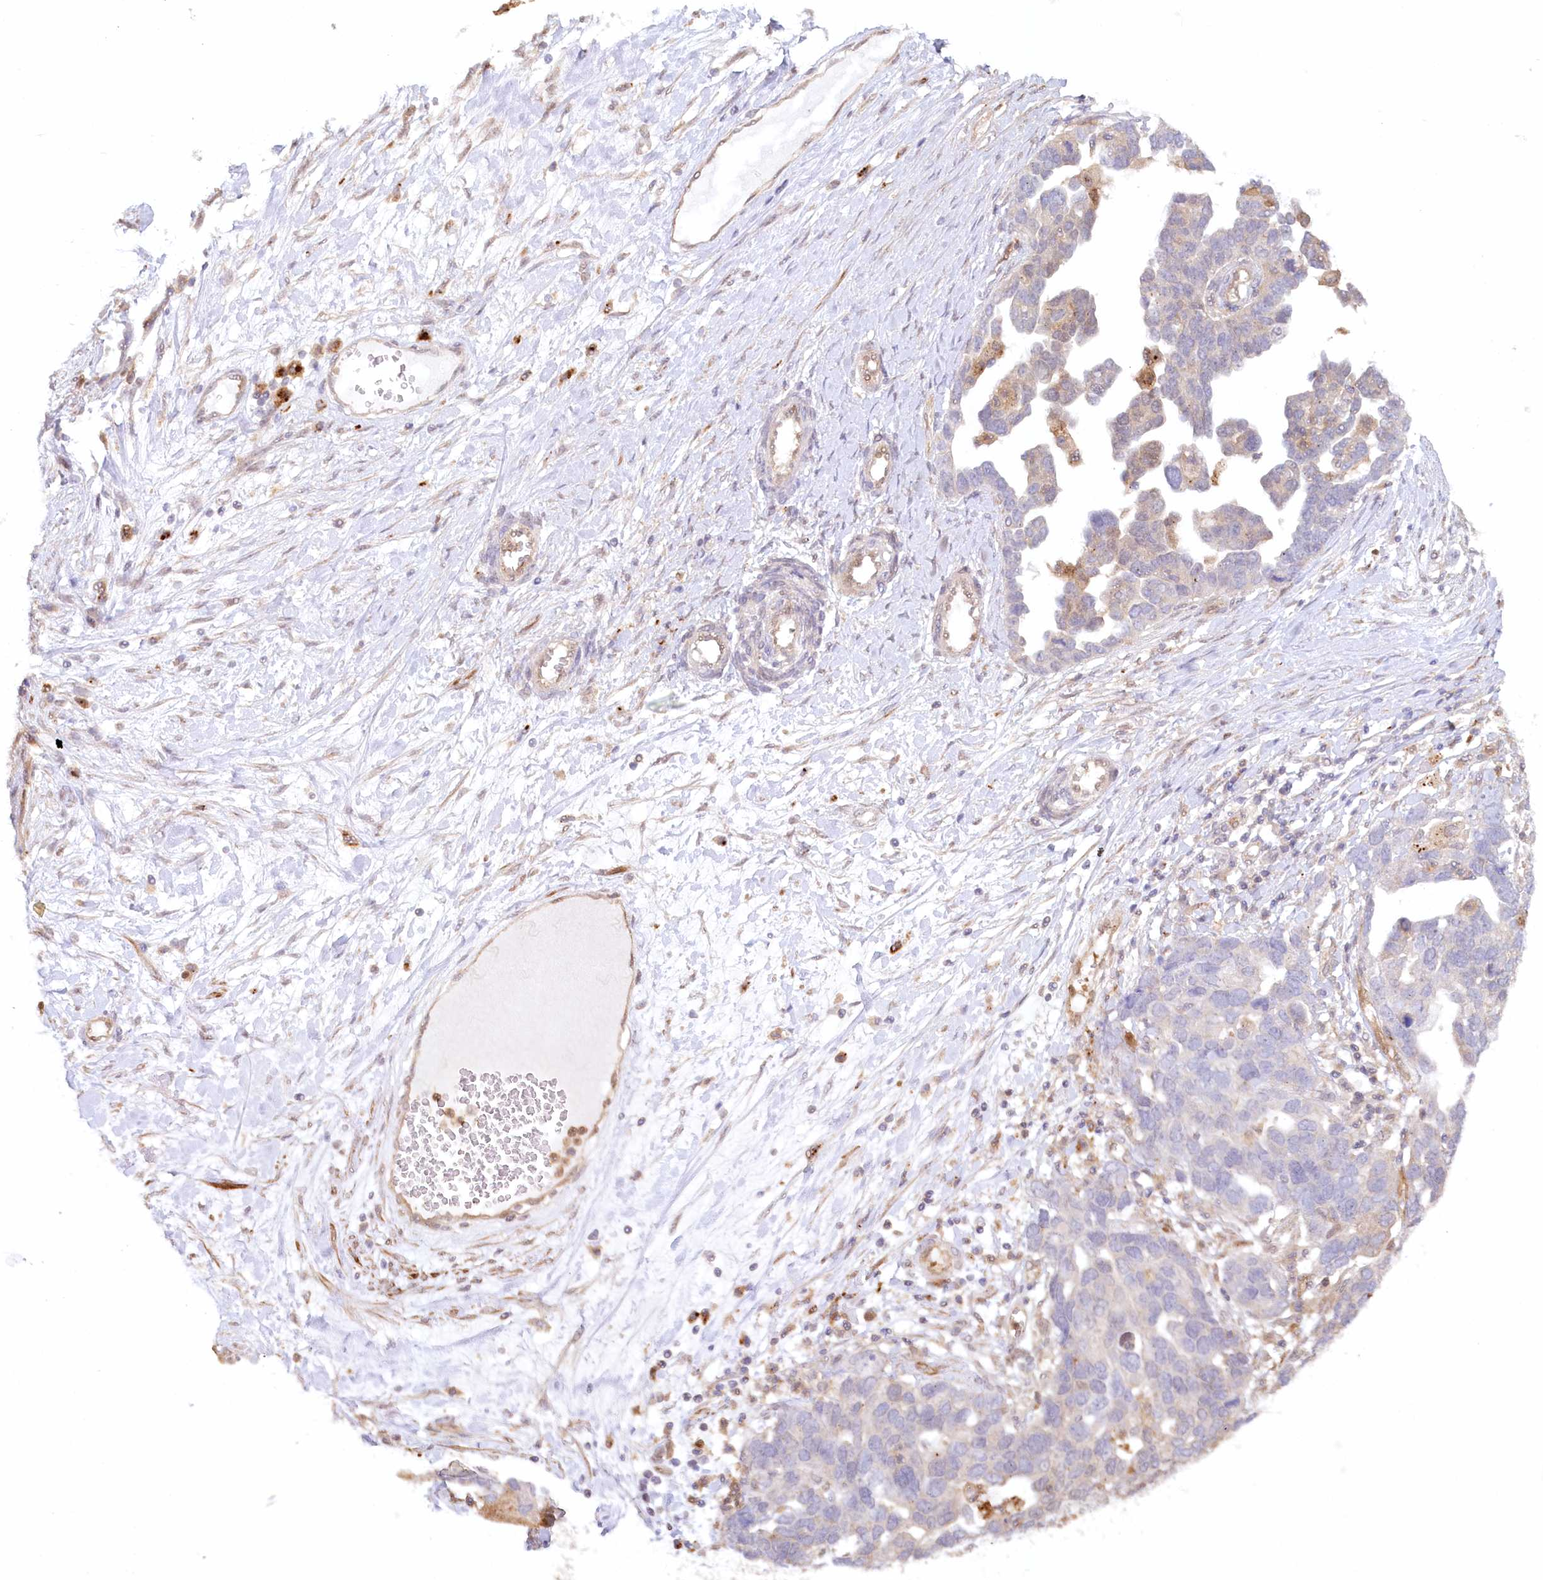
{"staining": {"intensity": "negative", "quantity": "none", "location": "none"}, "tissue": "ovarian cancer", "cell_type": "Tumor cells", "image_type": "cancer", "snomed": [{"axis": "morphology", "description": "Cystadenocarcinoma, serous, NOS"}, {"axis": "topography", "description": "Ovary"}], "caption": "Human ovarian serous cystadenocarcinoma stained for a protein using immunohistochemistry reveals no expression in tumor cells.", "gene": "GBE1", "patient": {"sex": "female", "age": 54}}